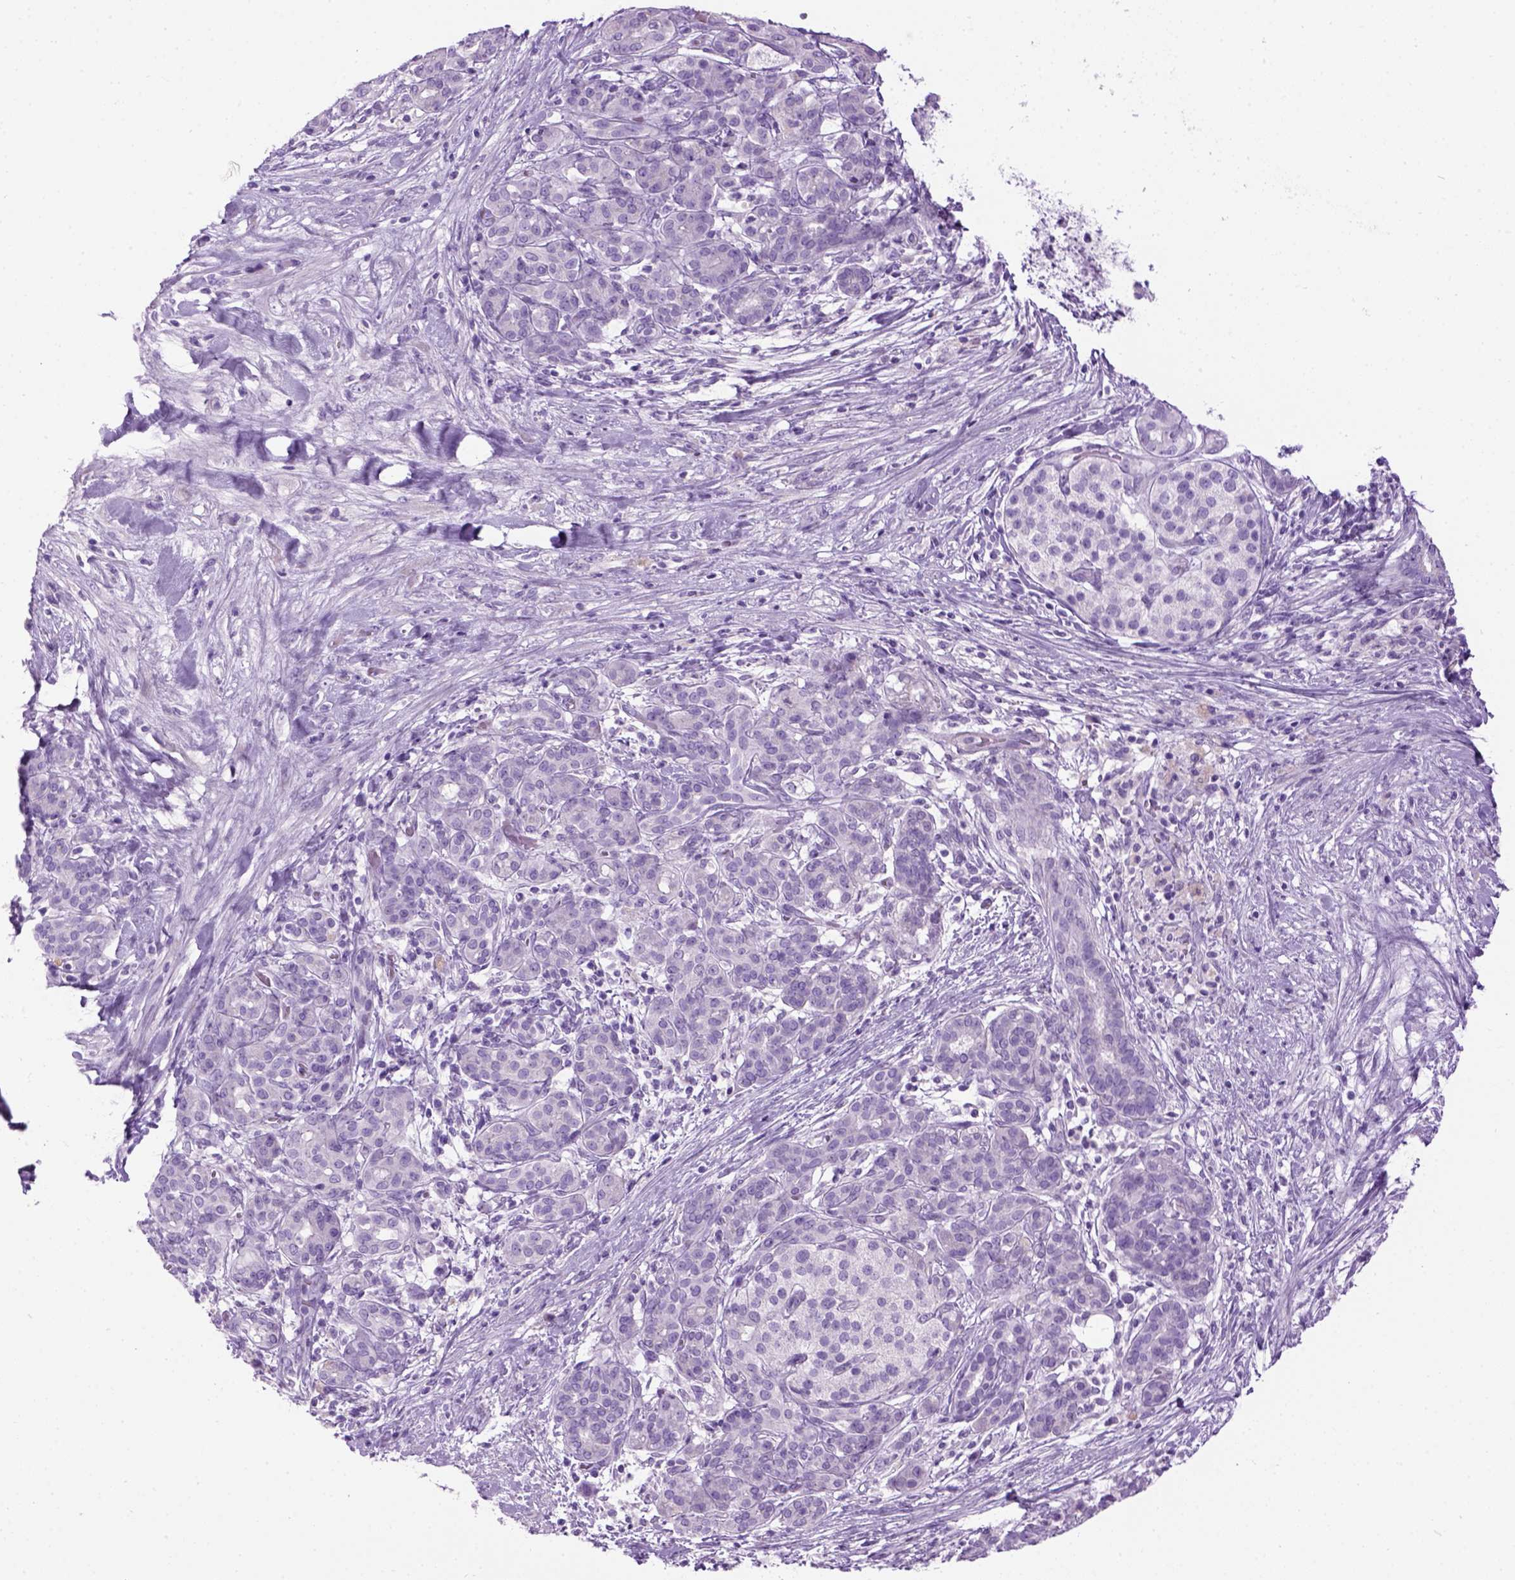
{"staining": {"intensity": "negative", "quantity": "none", "location": "none"}, "tissue": "pancreatic cancer", "cell_type": "Tumor cells", "image_type": "cancer", "snomed": [{"axis": "morphology", "description": "Adenocarcinoma, NOS"}, {"axis": "topography", "description": "Pancreas"}], "caption": "The immunohistochemistry (IHC) image has no significant expression in tumor cells of pancreatic cancer tissue. (IHC, brightfield microscopy, high magnification).", "gene": "GABRB2", "patient": {"sex": "male", "age": 44}}